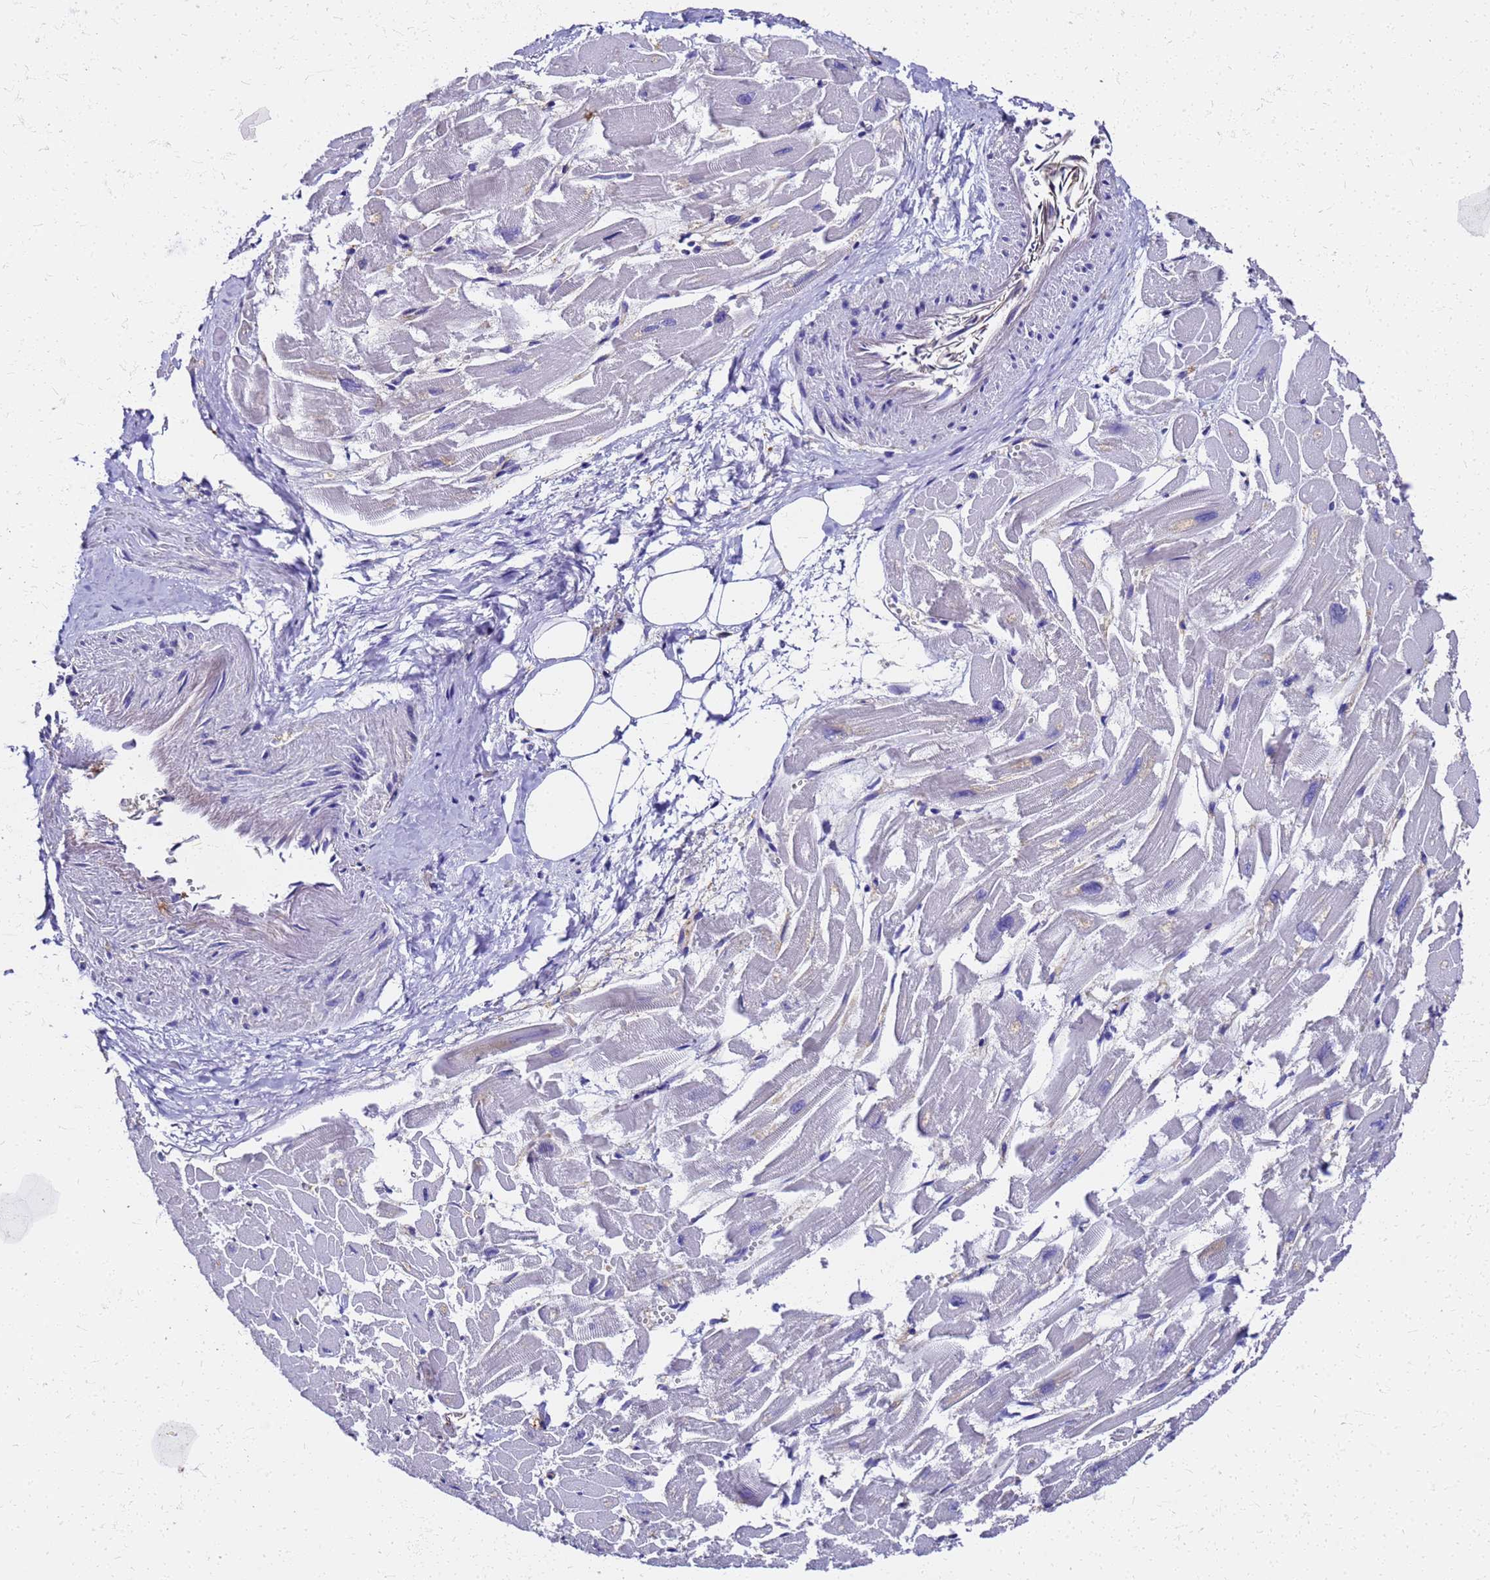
{"staining": {"intensity": "negative", "quantity": "none", "location": "none"}, "tissue": "heart muscle", "cell_type": "Cardiomyocytes", "image_type": "normal", "snomed": [{"axis": "morphology", "description": "Normal tissue, NOS"}, {"axis": "topography", "description": "Heart"}], "caption": "Immunohistochemistry (IHC) of unremarkable human heart muscle shows no positivity in cardiomyocytes.", "gene": "S100A11", "patient": {"sex": "male", "age": 54}}